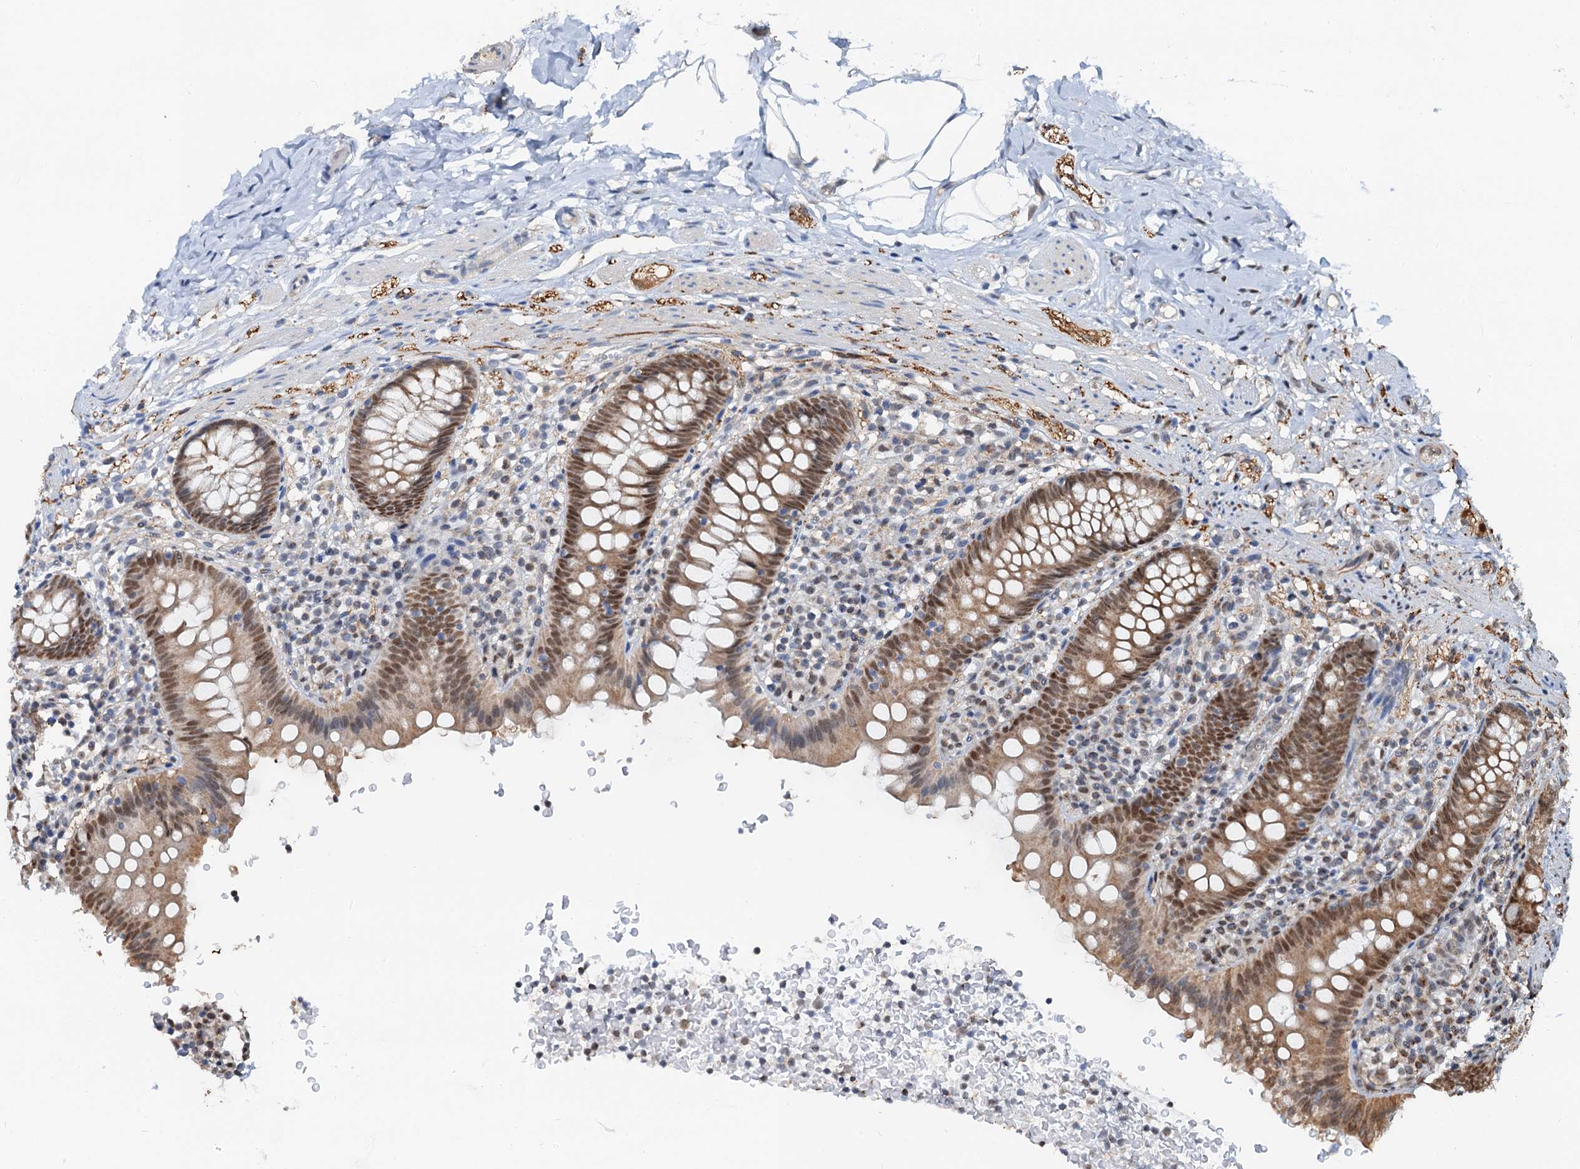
{"staining": {"intensity": "moderate", "quantity": ">75%", "location": "nuclear"}, "tissue": "appendix", "cell_type": "Glandular cells", "image_type": "normal", "snomed": [{"axis": "morphology", "description": "Normal tissue, NOS"}, {"axis": "topography", "description": "Appendix"}], "caption": "Appendix stained with a brown dye exhibits moderate nuclear positive positivity in about >75% of glandular cells.", "gene": "CFDP1", "patient": {"sex": "male", "age": 55}}